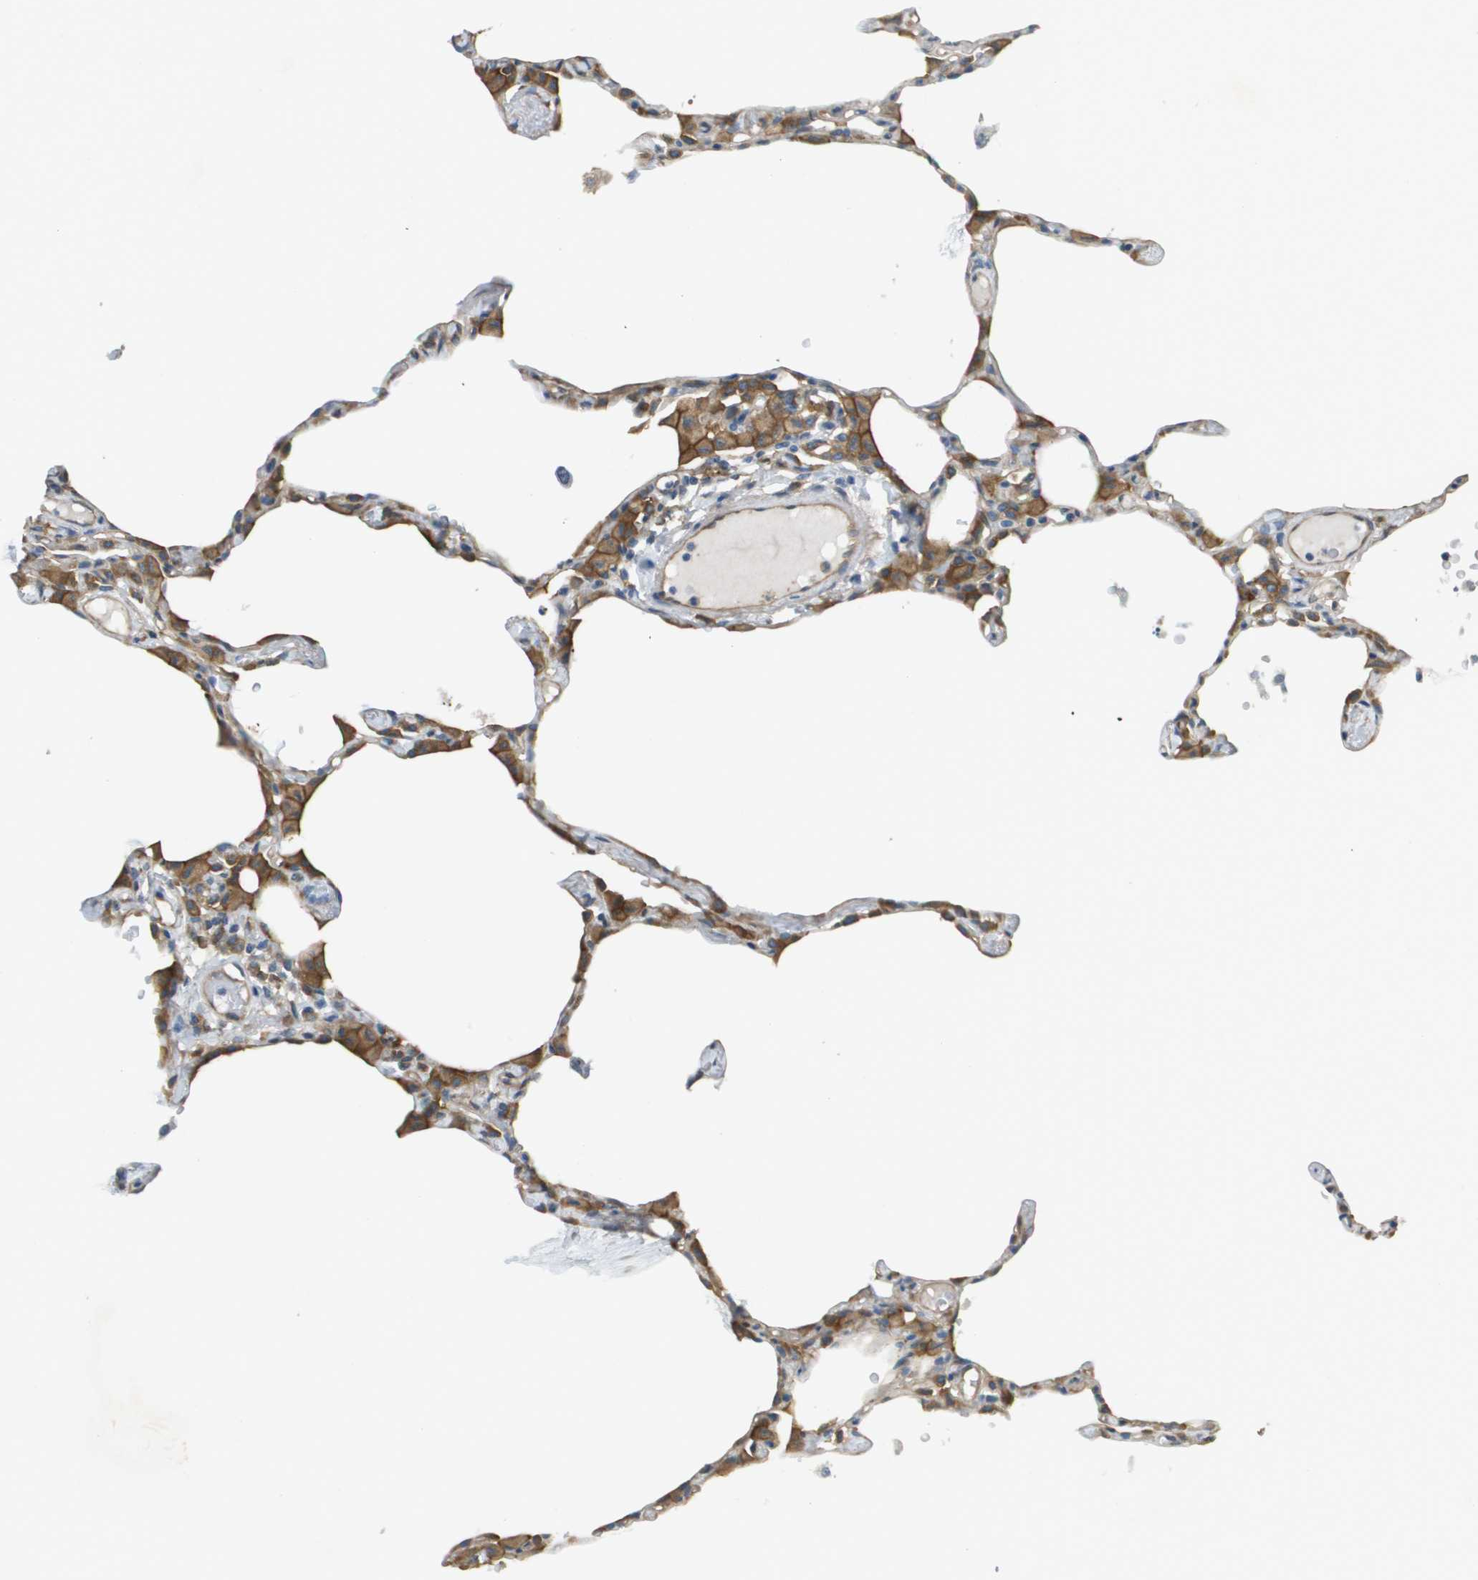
{"staining": {"intensity": "negative", "quantity": "none", "location": "none"}, "tissue": "lung", "cell_type": "Alveolar cells", "image_type": "normal", "snomed": [{"axis": "morphology", "description": "Normal tissue, NOS"}, {"axis": "topography", "description": "Lung"}], "caption": "This is an IHC image of unremarkable human lung. There is no staining in alveolar cells.", "gene": "CORO1B", "patient": {"sex": "female", "age": 49}}